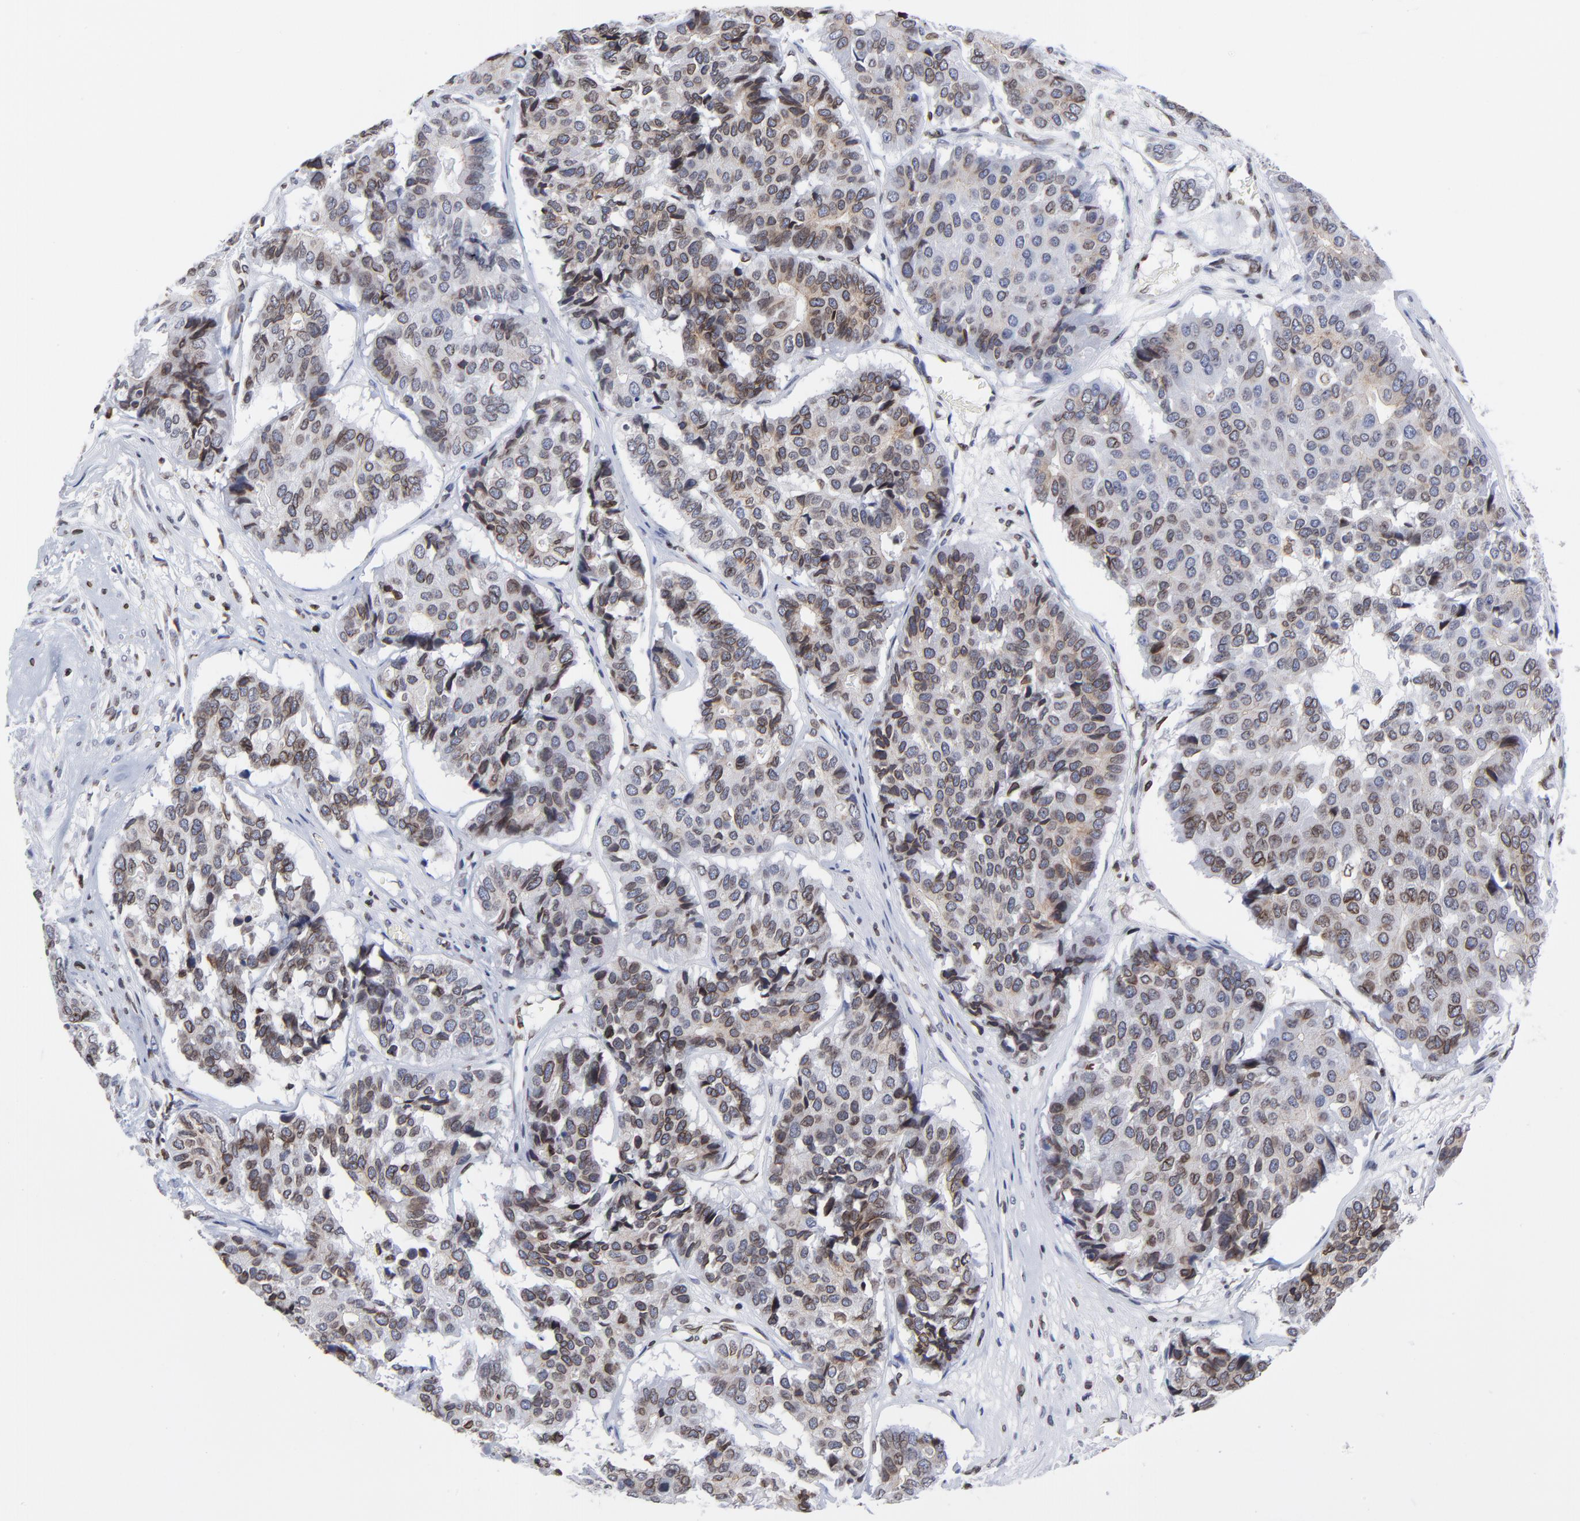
{"staining": {"intensity": "moderate", "quantity": ">75%", "location": "cytoplasmic/membranous,nuclear"}, "tissue": "pancreatic cancer", "cell_type": "Tumor cells", "image_type": "cancer", "snomed": [{"axis": "morphology", "description": "Adenocarcinoma, NOS"}, {"axis": "topography", "description": "Pancreas"}], "caption": "Protein expression analysis of human pancreatic adenocarcinoma reveals moderate cytoplasmic/membranous and nuclear positivity in about >75% of tumor cells.", "gene": "THAP7", "patient": {"sex": "male", "age": 50}}